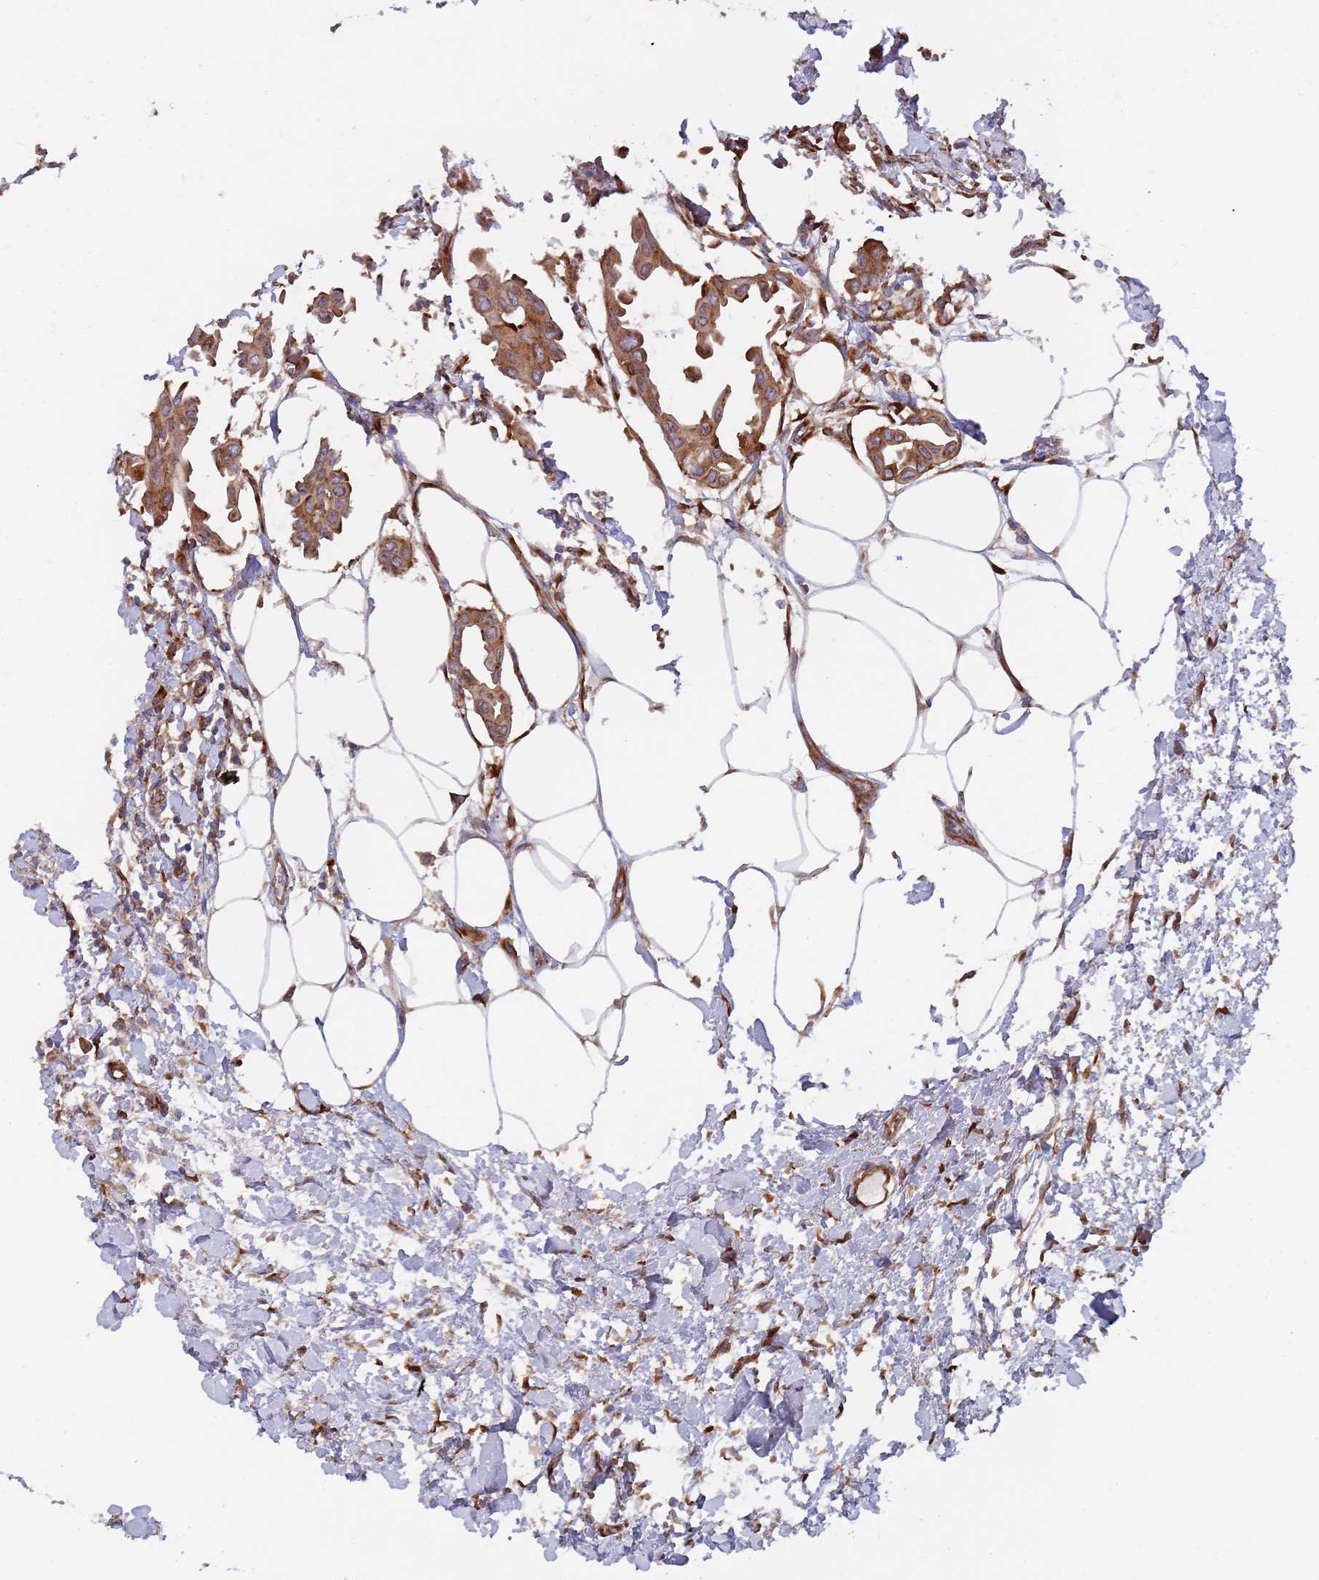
{"staining": {"intensity": "moderate", "quantity": ">75%", "location": "cytoplasmic/membranous"}, "tissue": "breast cancer", "cell_type": "Tumor cells", "image_type": "cancer", "snomed": [{"axis": "morphology", "description": "Duct carcinoma"}, {"axis": "topography", "description": "Breast"}], "caption": "Breast cancer stained for a protein exhibits moderate cytoplasmic/membranous positivity in tumor cells.", "gene": "ZNF844", "patient": {"sex": "female", "age": 41}}